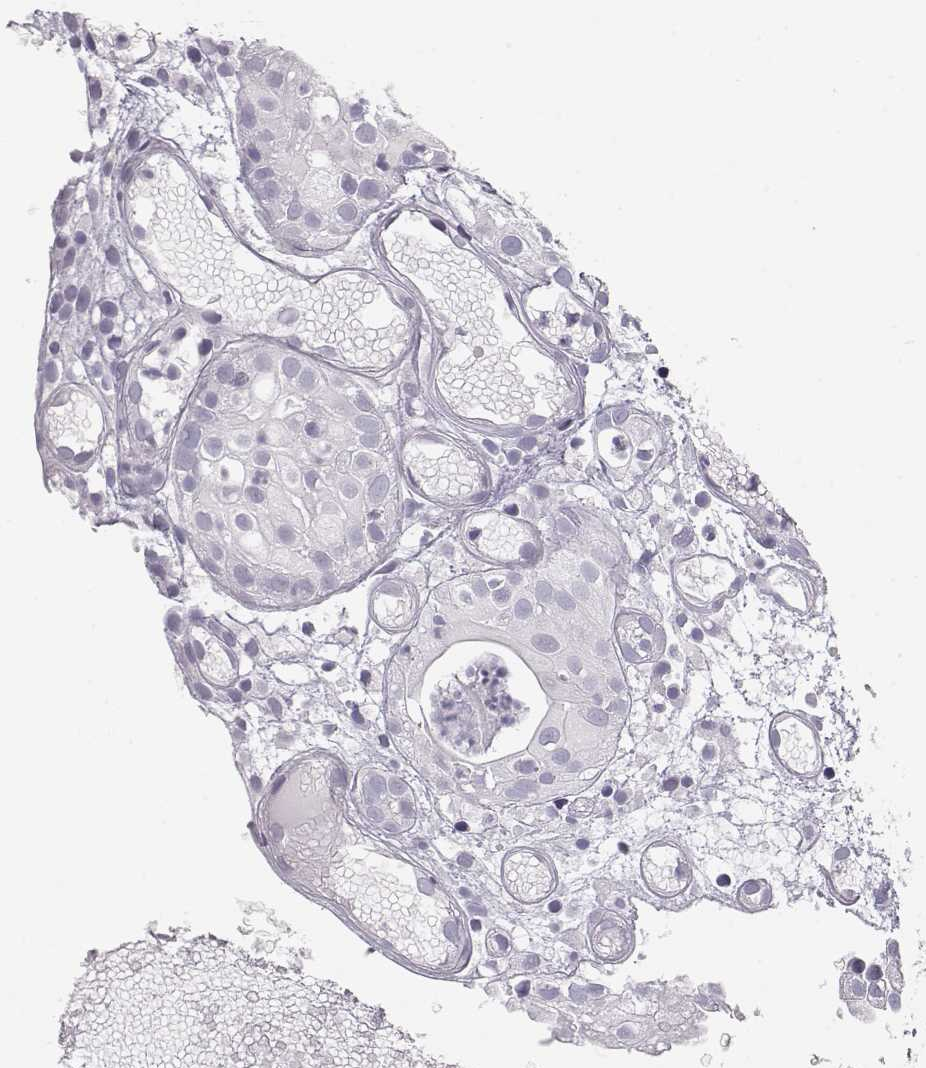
{"staining": {"intensity": "weak", "quantity": "<25%", "location": "cytoplasmic/membranous"}, "tissue": "prostate cancer", "cell_type": "Tumor cells", "image_type": "cancer", "snomed": [{"axis": "morphology", "description": "Adenocarcinoma, High grade"}, {"axis": "topography", "description": "Prostate"}], "caption": "High power microscopy image of an immunohistochemistry image of prostate cancer, revealing no significant expression in tumor cells.", "gene": "LEPR", "patient": {"sex": "male", "age": 79}}